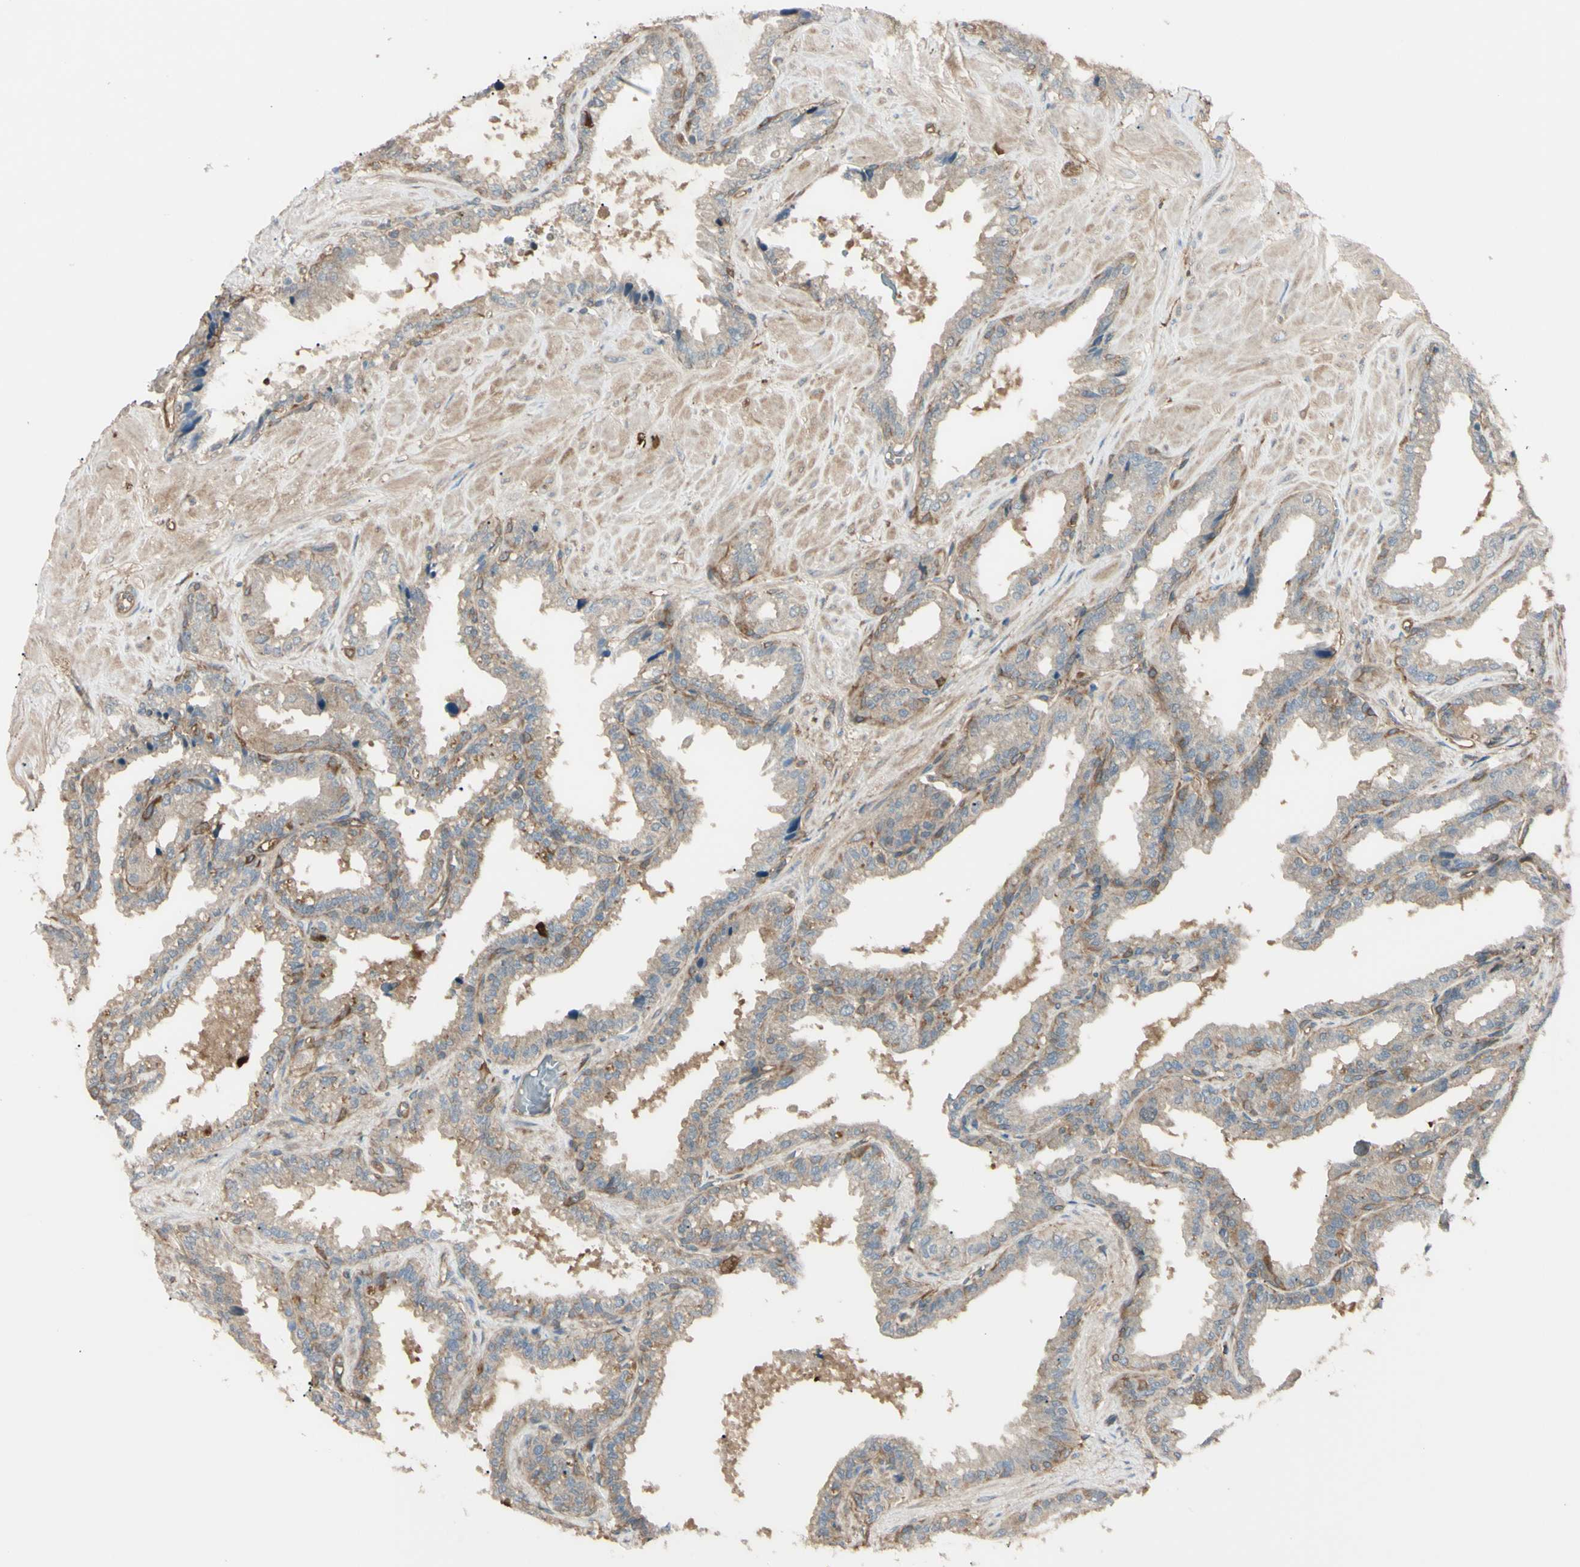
{"staining": {"intensity": "weak", "quantity": "25%-75%", "location": "cytoplasmic/membranous"}, "tissue": "seminal vesicle", "cell_type": "Glandular cells", "image_type": "normal", "snomed": [{"axis": "morphology", "description": "Normal tissue, NOS"}, {"axis": "topography", "description": "Seminal veicle"}], "caption": "Immunohistochemistry micrograph of normal seminal vesicle: seminal vesicle stained using immunohistochemistry demonstrates low levels of weak protein expression localized specifically in the cytoplasmic/membranous of glandular cells, appearing as a cytoplasmic/membranous brown color.", "gene": "PTPN12", "patient": {"sex": "male", "age": 46}}